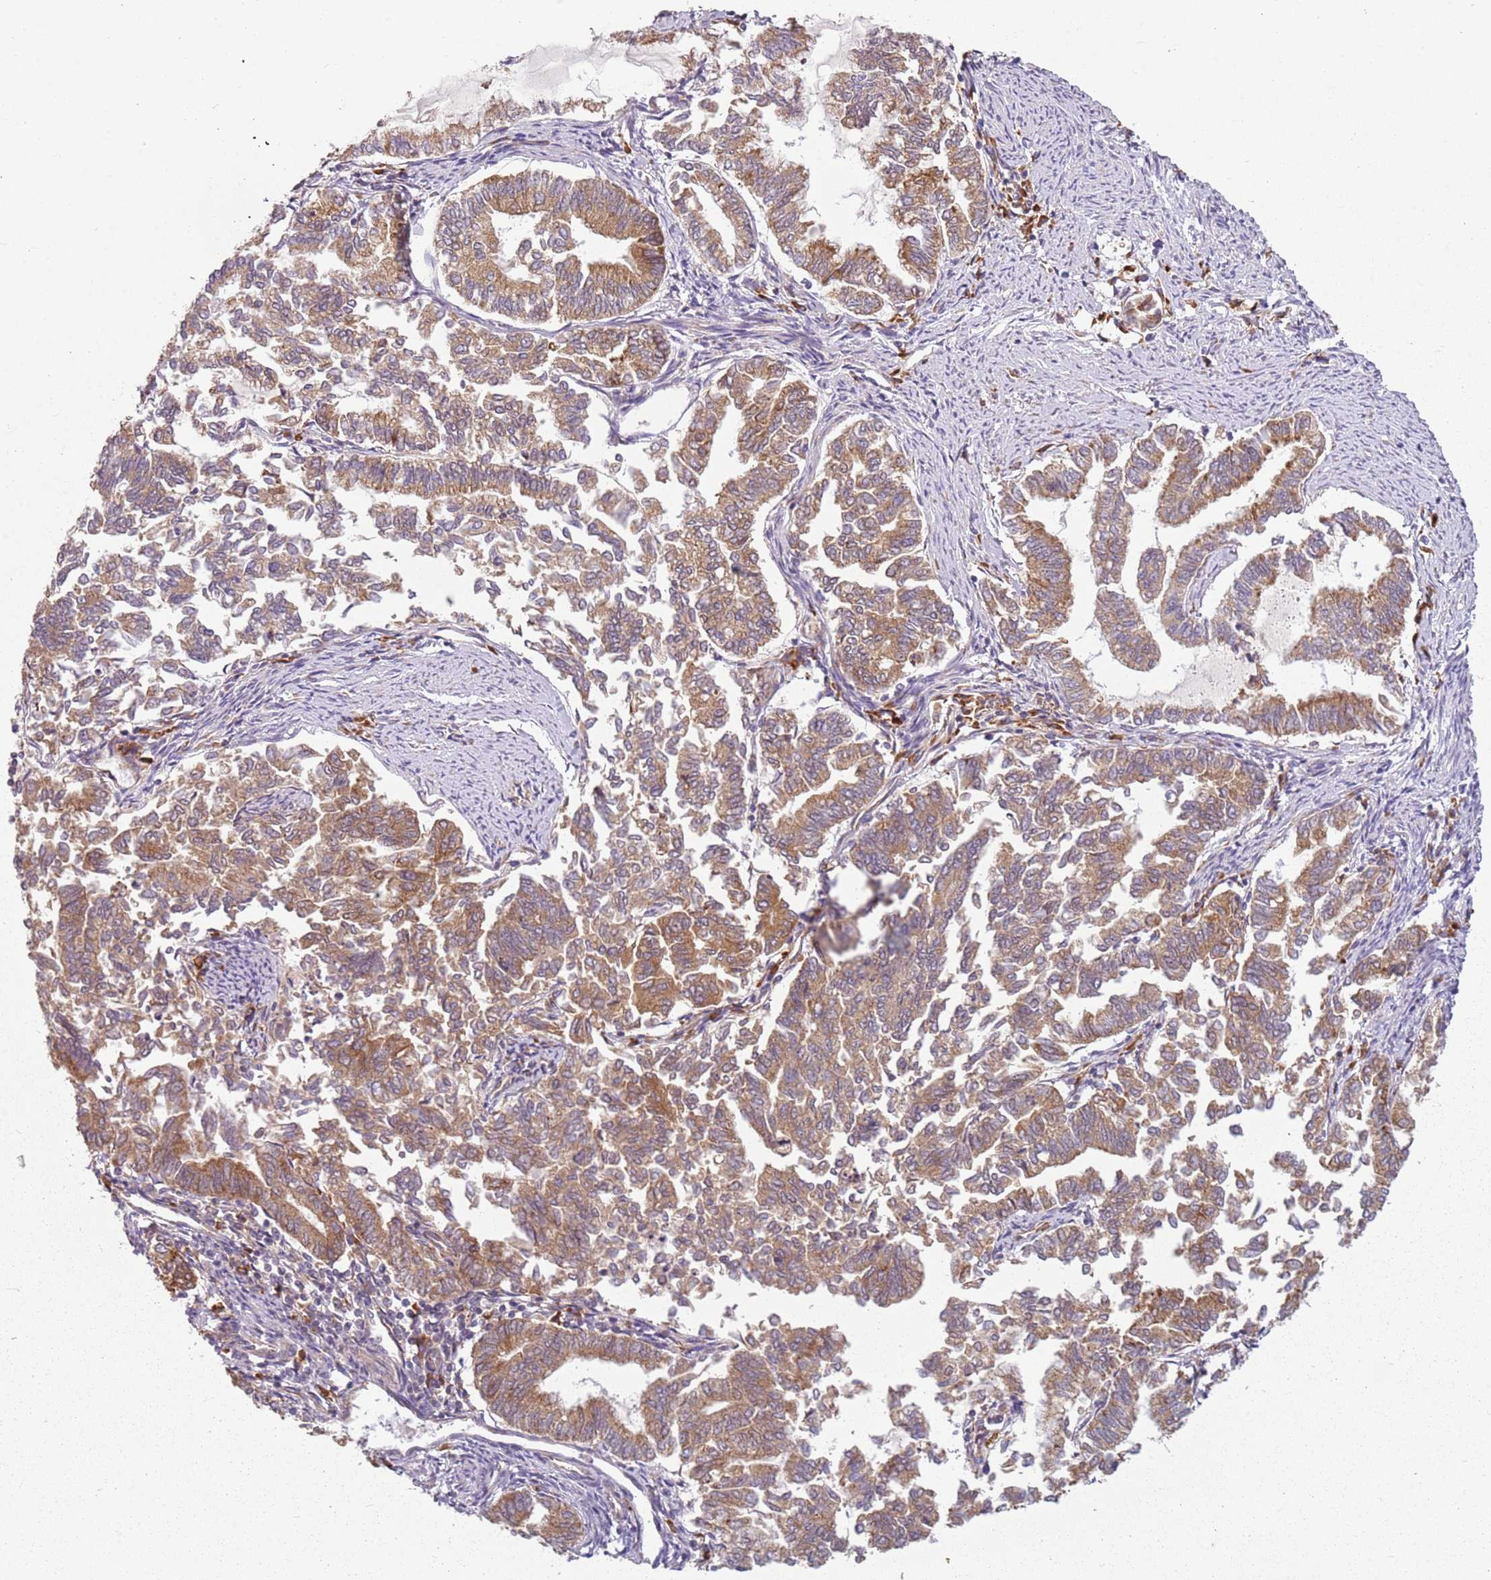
{"staining": {"intensity": "moderate", "quantity": ">75%", "location": "cytoplasmic/membranous"}, "tissue": "endometrial cancer", "cell_type": "Tumor cells", "image_type": "cancer", "snomed": [{"axis": "morphology", "description": "Adenocarcinoma, NOS"}, {"axis": "topography", "description": "Endometrium"}], "caption": "Endometrial cancer (adenocarcinoma) tissue demonstrates moderate cytoplasmic/membranous positivity in about >75% of tumor cells, visualized by immunohistochemistry.", "gene": "RPS28", "patient": {"sex": "female", "age": 79}}